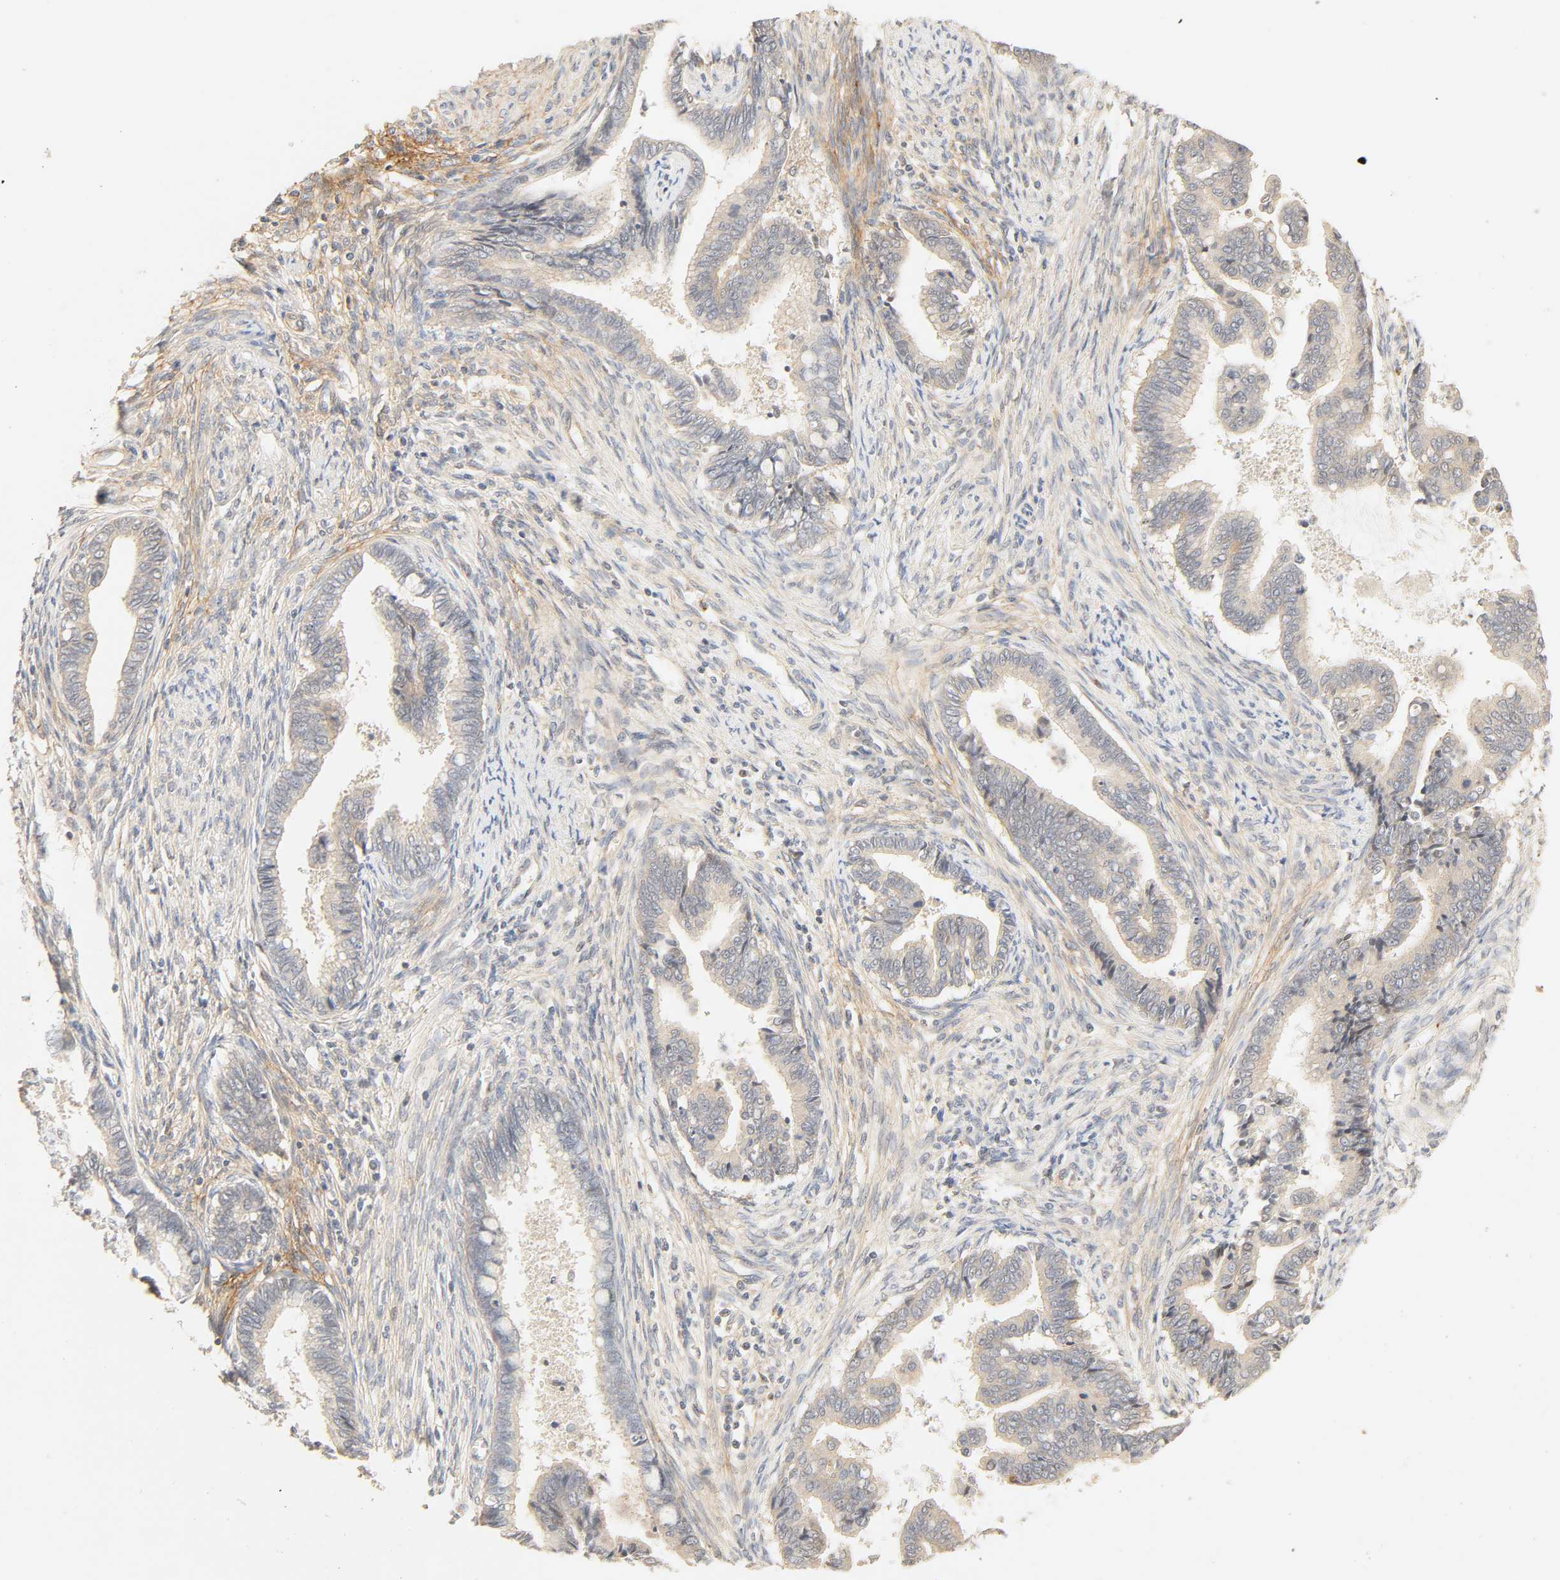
{"staining": {"intensity": "weak", "quantity": "25%-75%", "location": "cytoplasmic/membranous"}, "tissue": "cervical cancer", "cell_type": "Tumor cells", "image_type": "cancer", "snomed": [{"axis": "morphology", "description": "Adenocarcinoma, NOS"}, {"axis": "topography", "description": "Cervix"}], "caption": "Tumor cells demonstrate low levels of weak cytoplasmic/membranous staining in approximately 25%-75% of cells in human cervical adenocarcinoma.", "gene": "CACNA1G", "patient": {"sex": "female", "age": 44}}